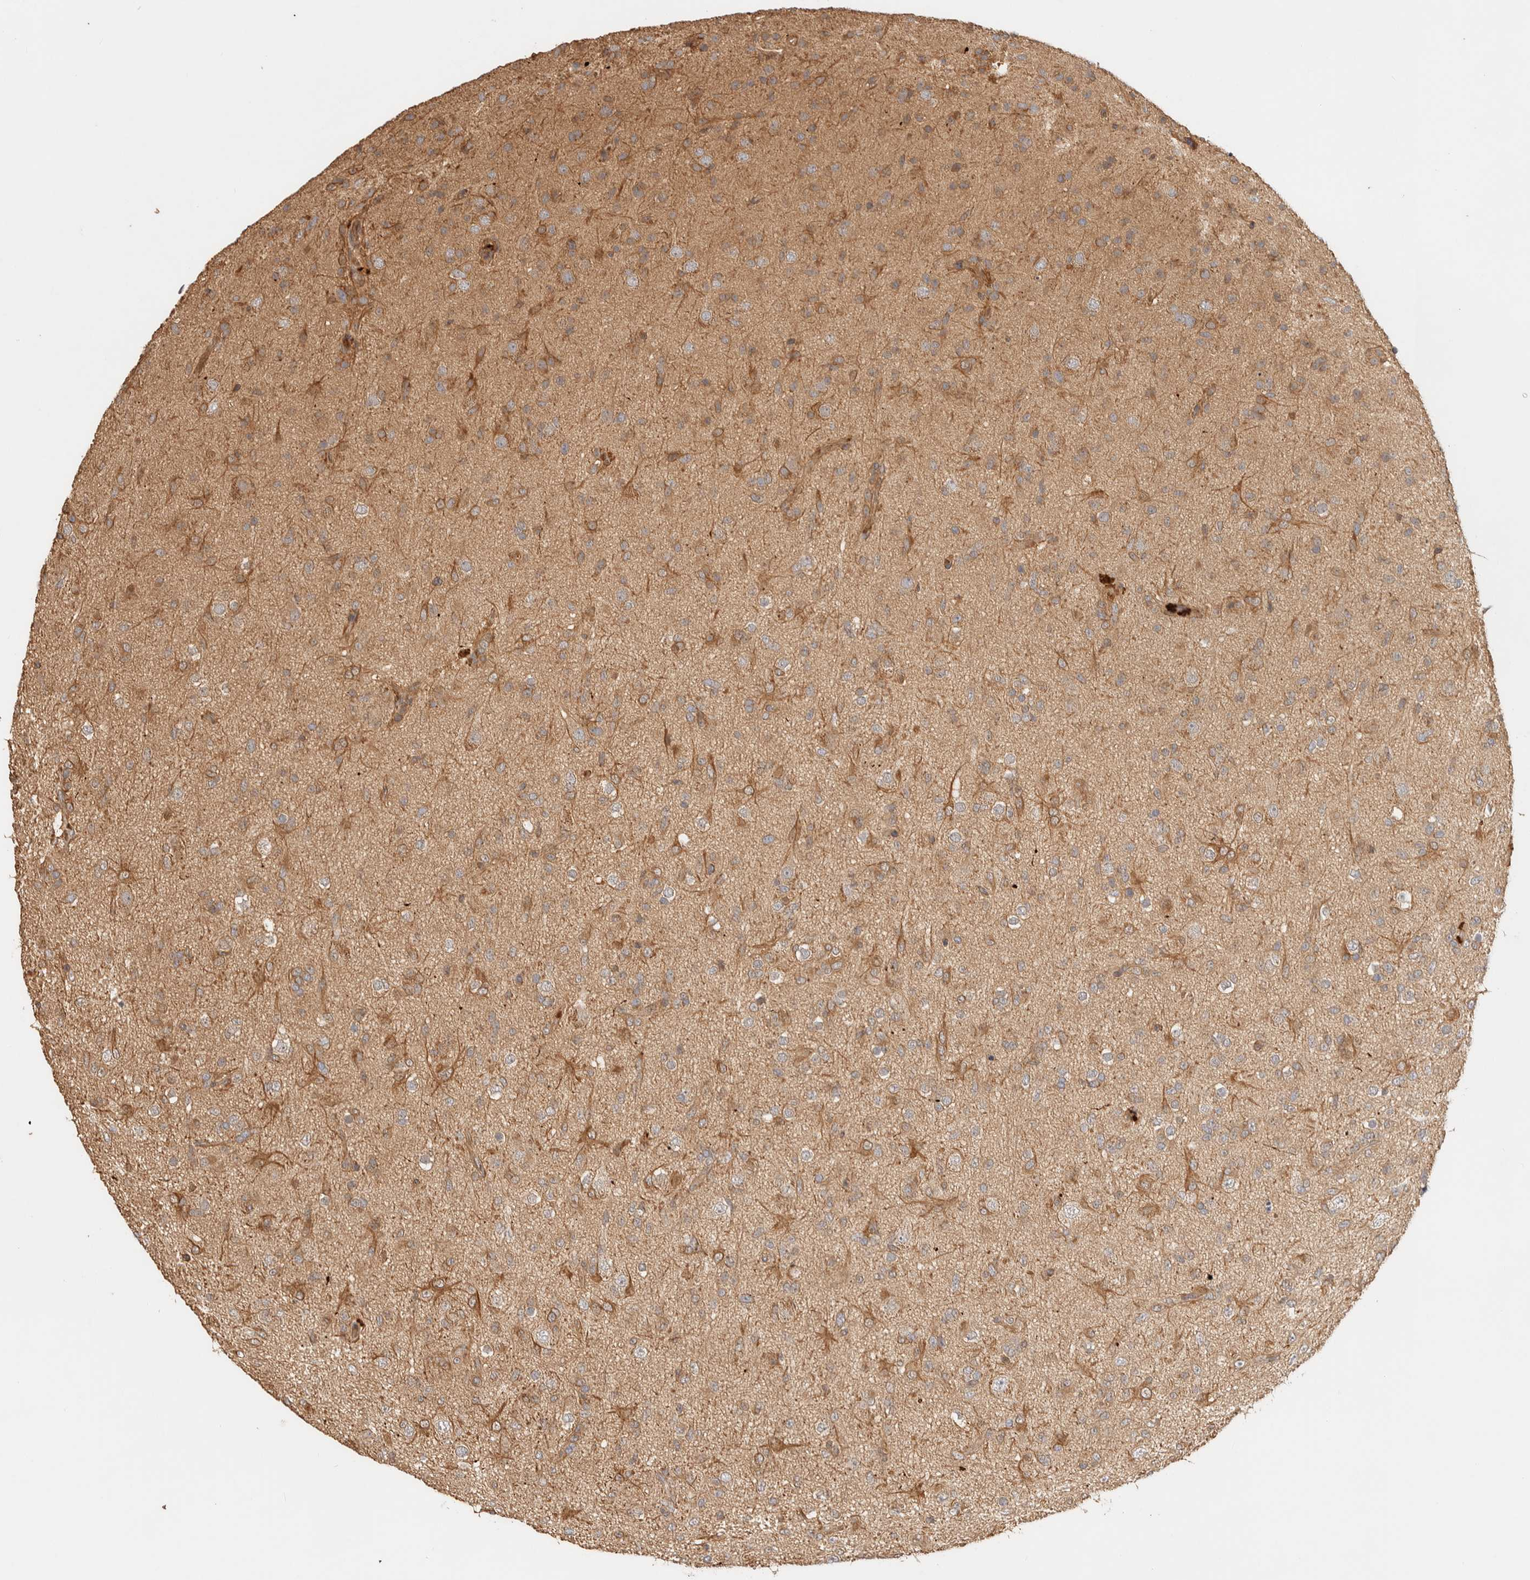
{"staining": {"intensity": "moderate", "quantity": "25%-75%", "location": "cytoplasmic/membranous"}, "tissue": "glioma", "cell_type": "Tumor cells", "image_type": "cancer", "snomed": [{"axis": "morphology", "description": "Glioma, malignant, Low grade"}, {"axis": "topography", "description": "Brain"}], "caption": "Glioma stained for a protein (brown) reveals moderate cytoplasmic/membranous positive expression in approximately 25%-75% of tumor cells.", "gene": "TTI2", "patient": {"sex": "male", "age": 65}}